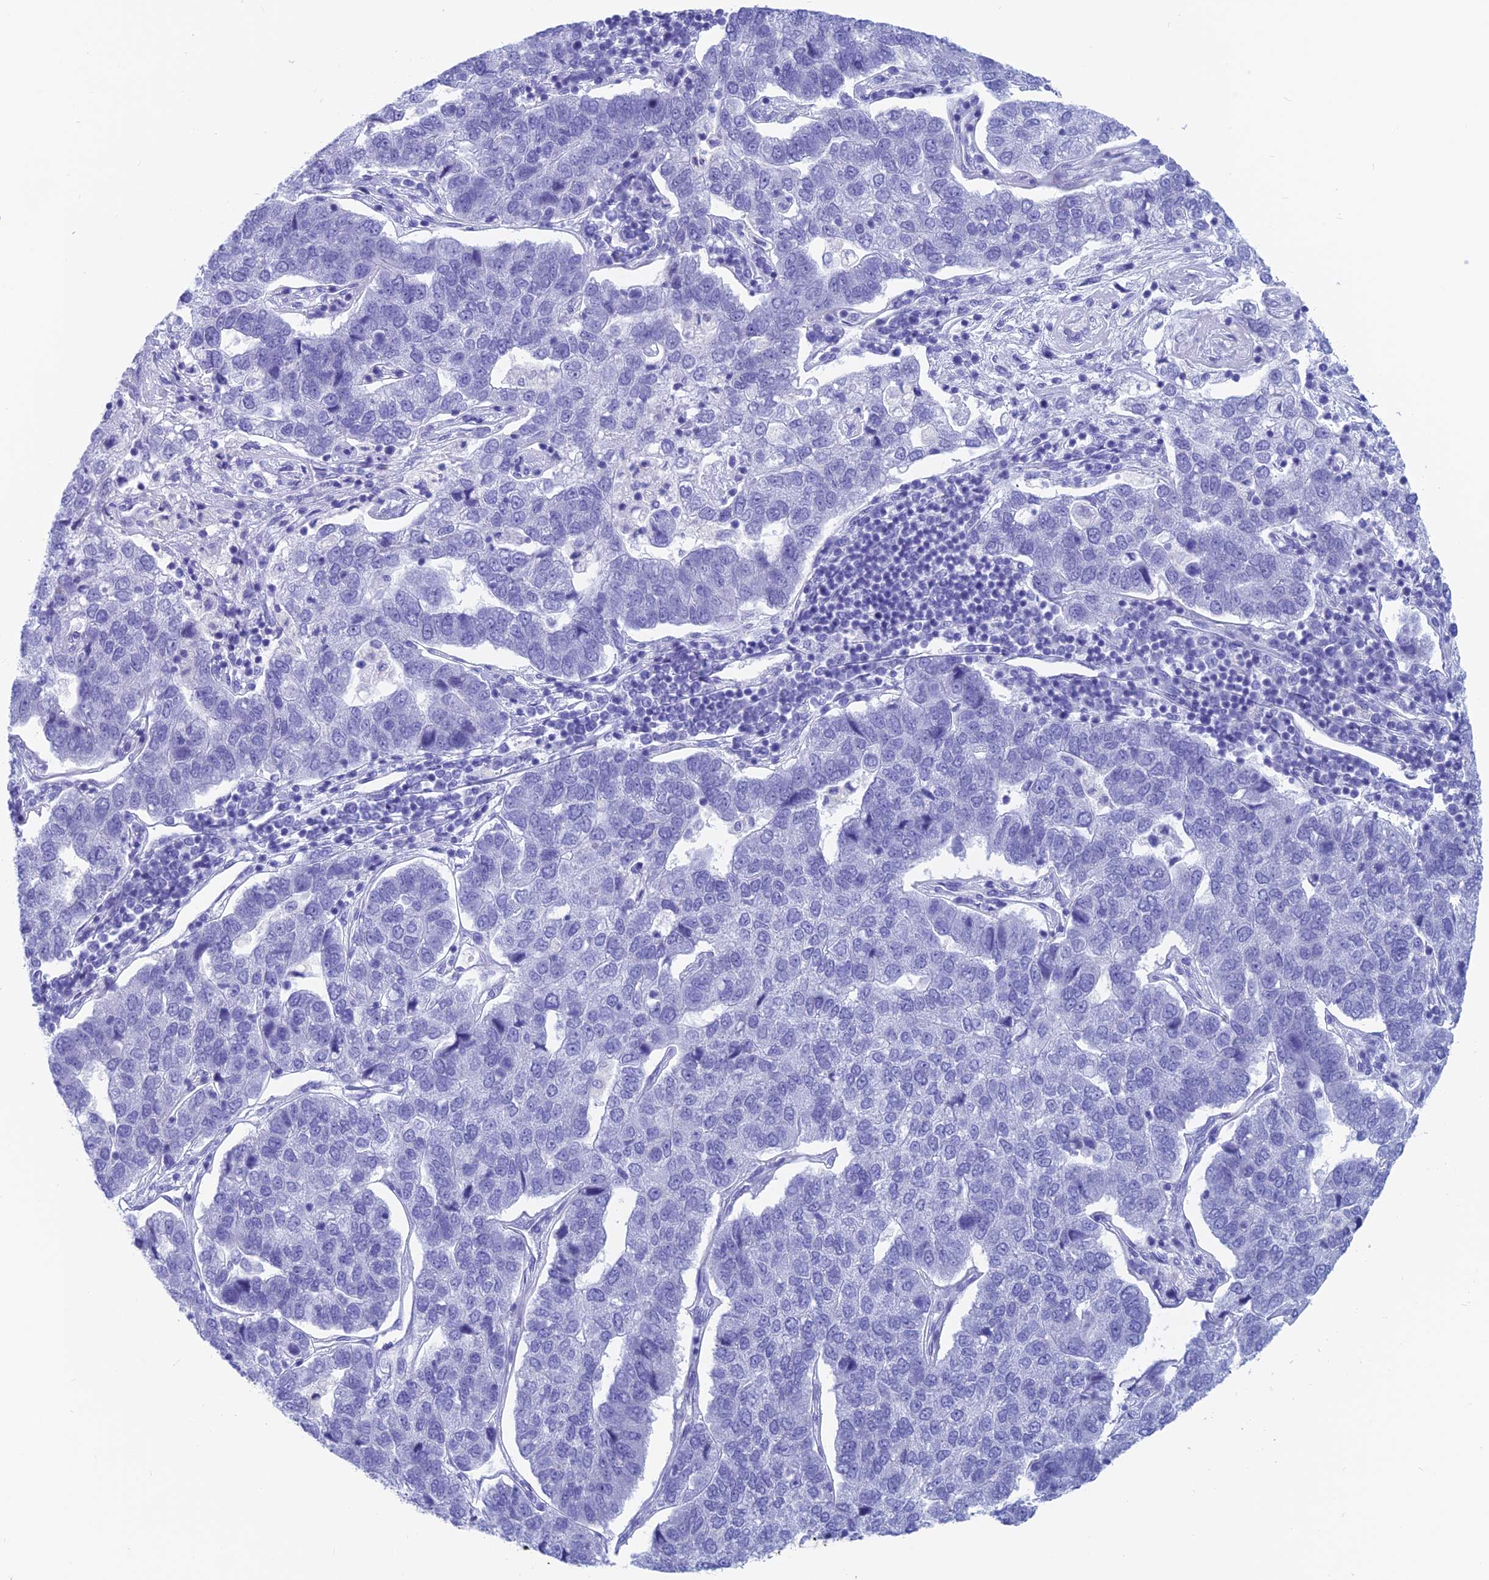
{"staining": {"intensity": "negative", "quantity": "none", "location": "none"}, "tissue": "pancreatic cancer", "cell_type": "Tumor cells", "image_type": "cancer", "snomed": [{"axis": "morphology", "description": "Adenocarcinoma, NOS"}, {"axis": "topography", "description": "Pancreas"}], "caption": "Tumor cells show no significant protein staining in pancreatic cancer.", "gene": "CAPS", "patient": {"sex": "female", "age": 61}}